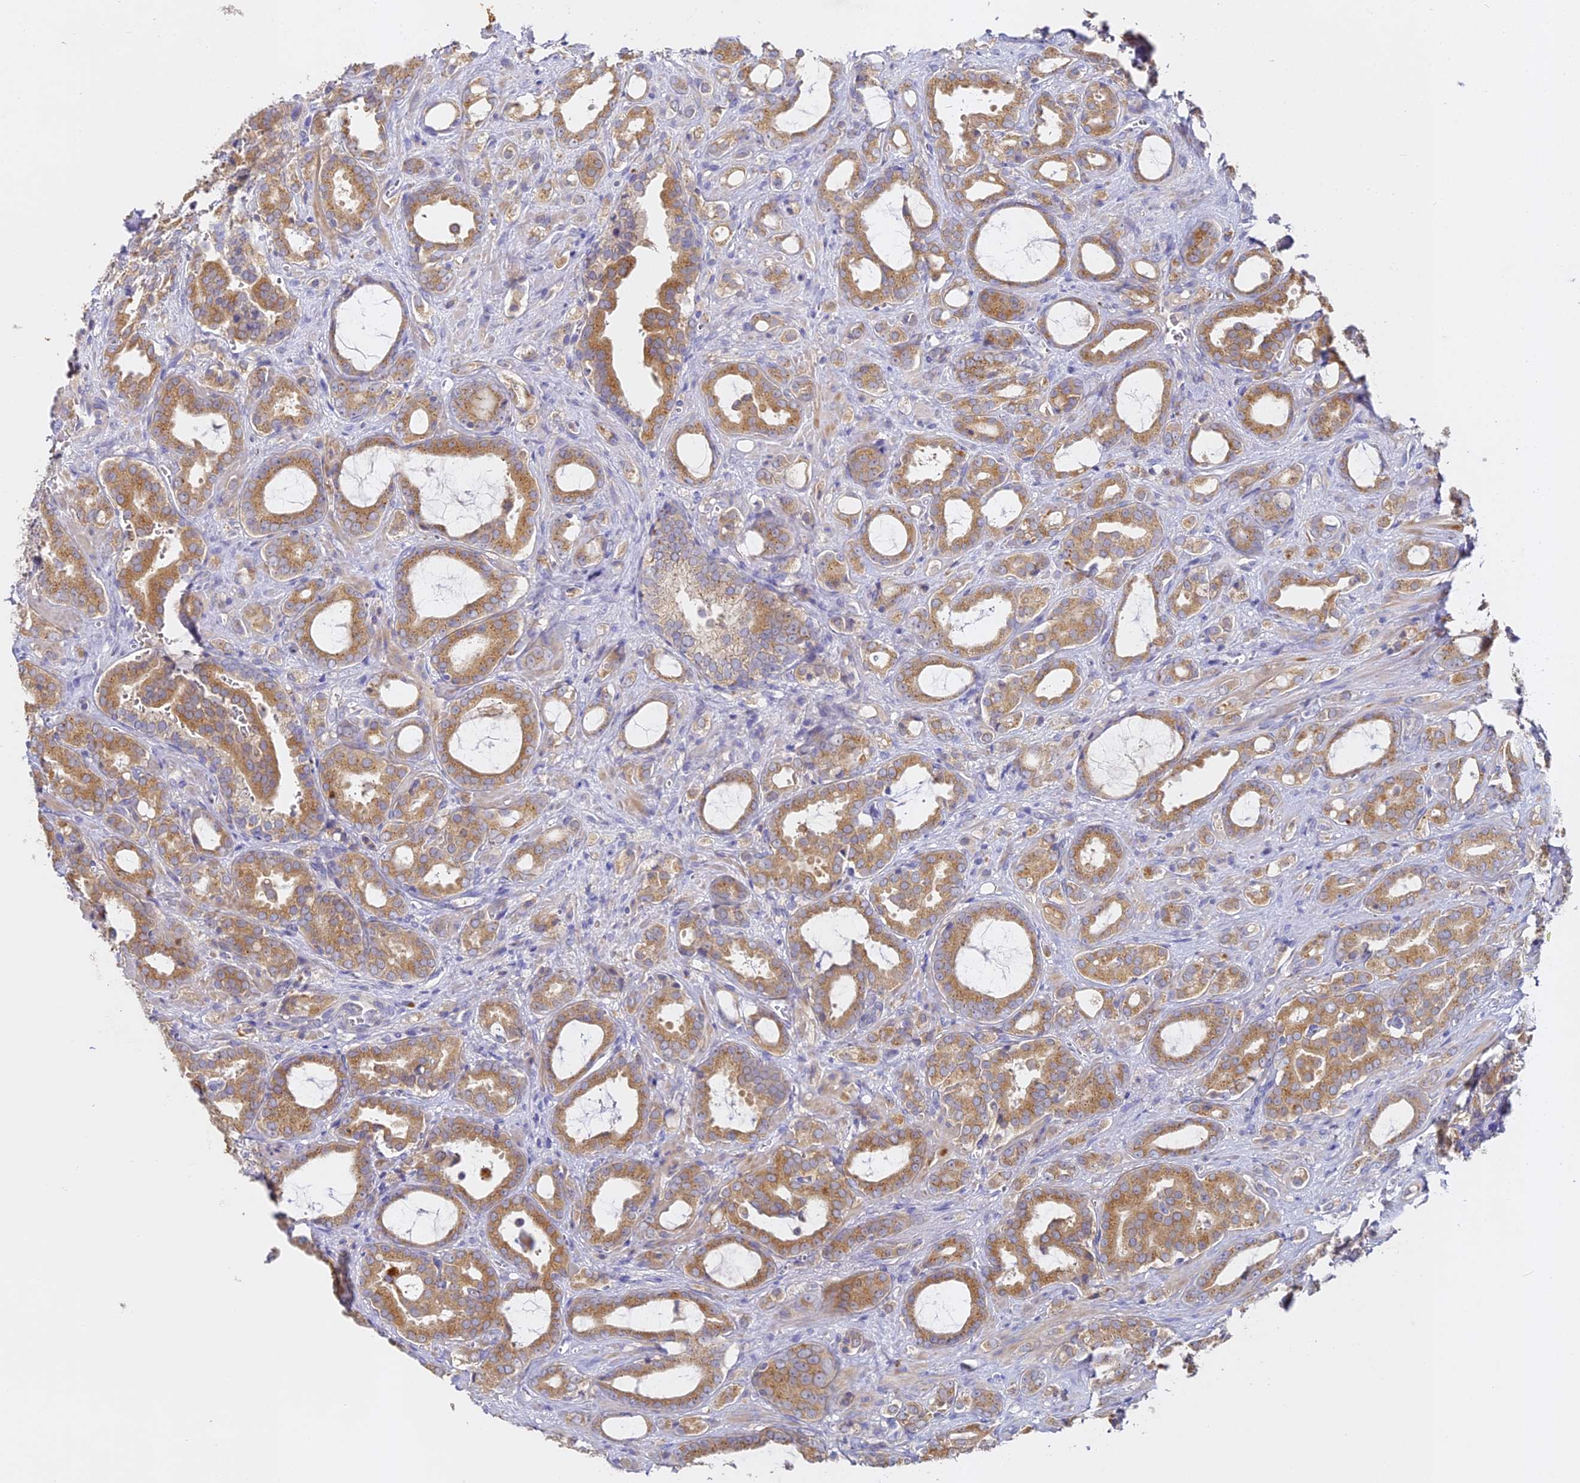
{"staining": {"intensity": "moderate", "quantity": ">75%", "location": "cytoplasmic/membranous"}, "tissue": "prostate cancer", "cell_type": "Tumor cells", "image_type": "cancer", "snomed": [{"axis": "morphology", "description": "Adenocarcinoma, High grade"}, {"axis": "topography", "description": "Prostate"}], "caption": "Immunohistochemistry (IHC) image of adenocarcinoma (high-grade) (prostate) stained for a protein (brown), which reveals medium levels of moderate cytoplasmic/membranous positivity in about >75% of tumor cells.", "gene": "DONSON", "patient": {"sex": "male", "age": 72}}